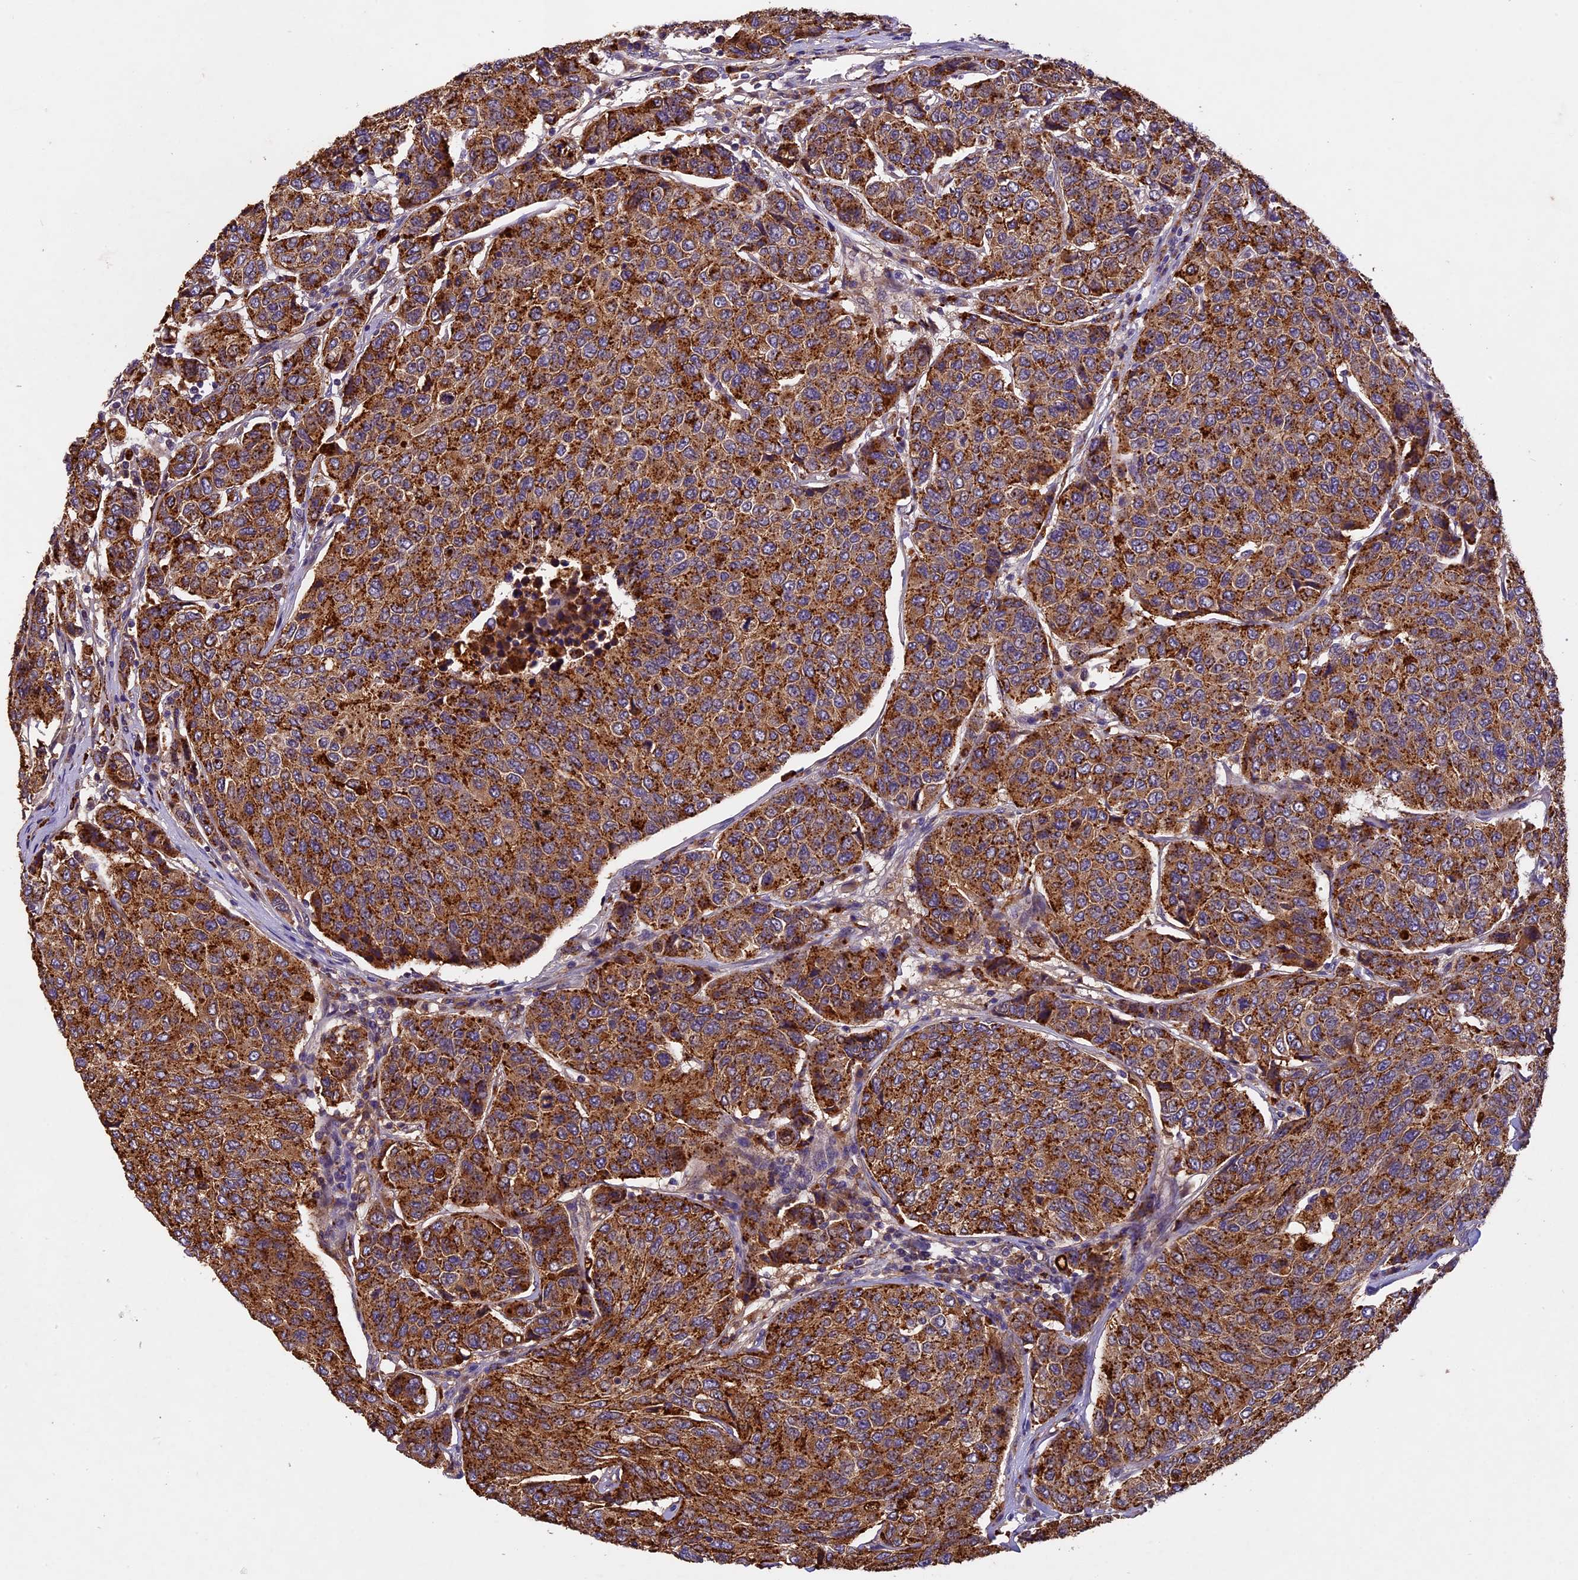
{"staining": {"intensity": "strong", "quantity": ">75%", "location": "cytoplasmic/membranous"}, "tissue": "breast cancer", "cell_type": "Tumor cells", "image_type": "cancer", "snomed": [{"axis": "morphology", "description": "Duct carcinoma"}, {"axis": "topography", "description": "Breast"}], "caption": "Strong cytoplasmic/membranous staining for a protein is present in approximately >75% of tumor cells of breast cancer using immunohistochemistry (IHC).", "gene": "COPE", "patient": {"sex": "female", "age": 55}}